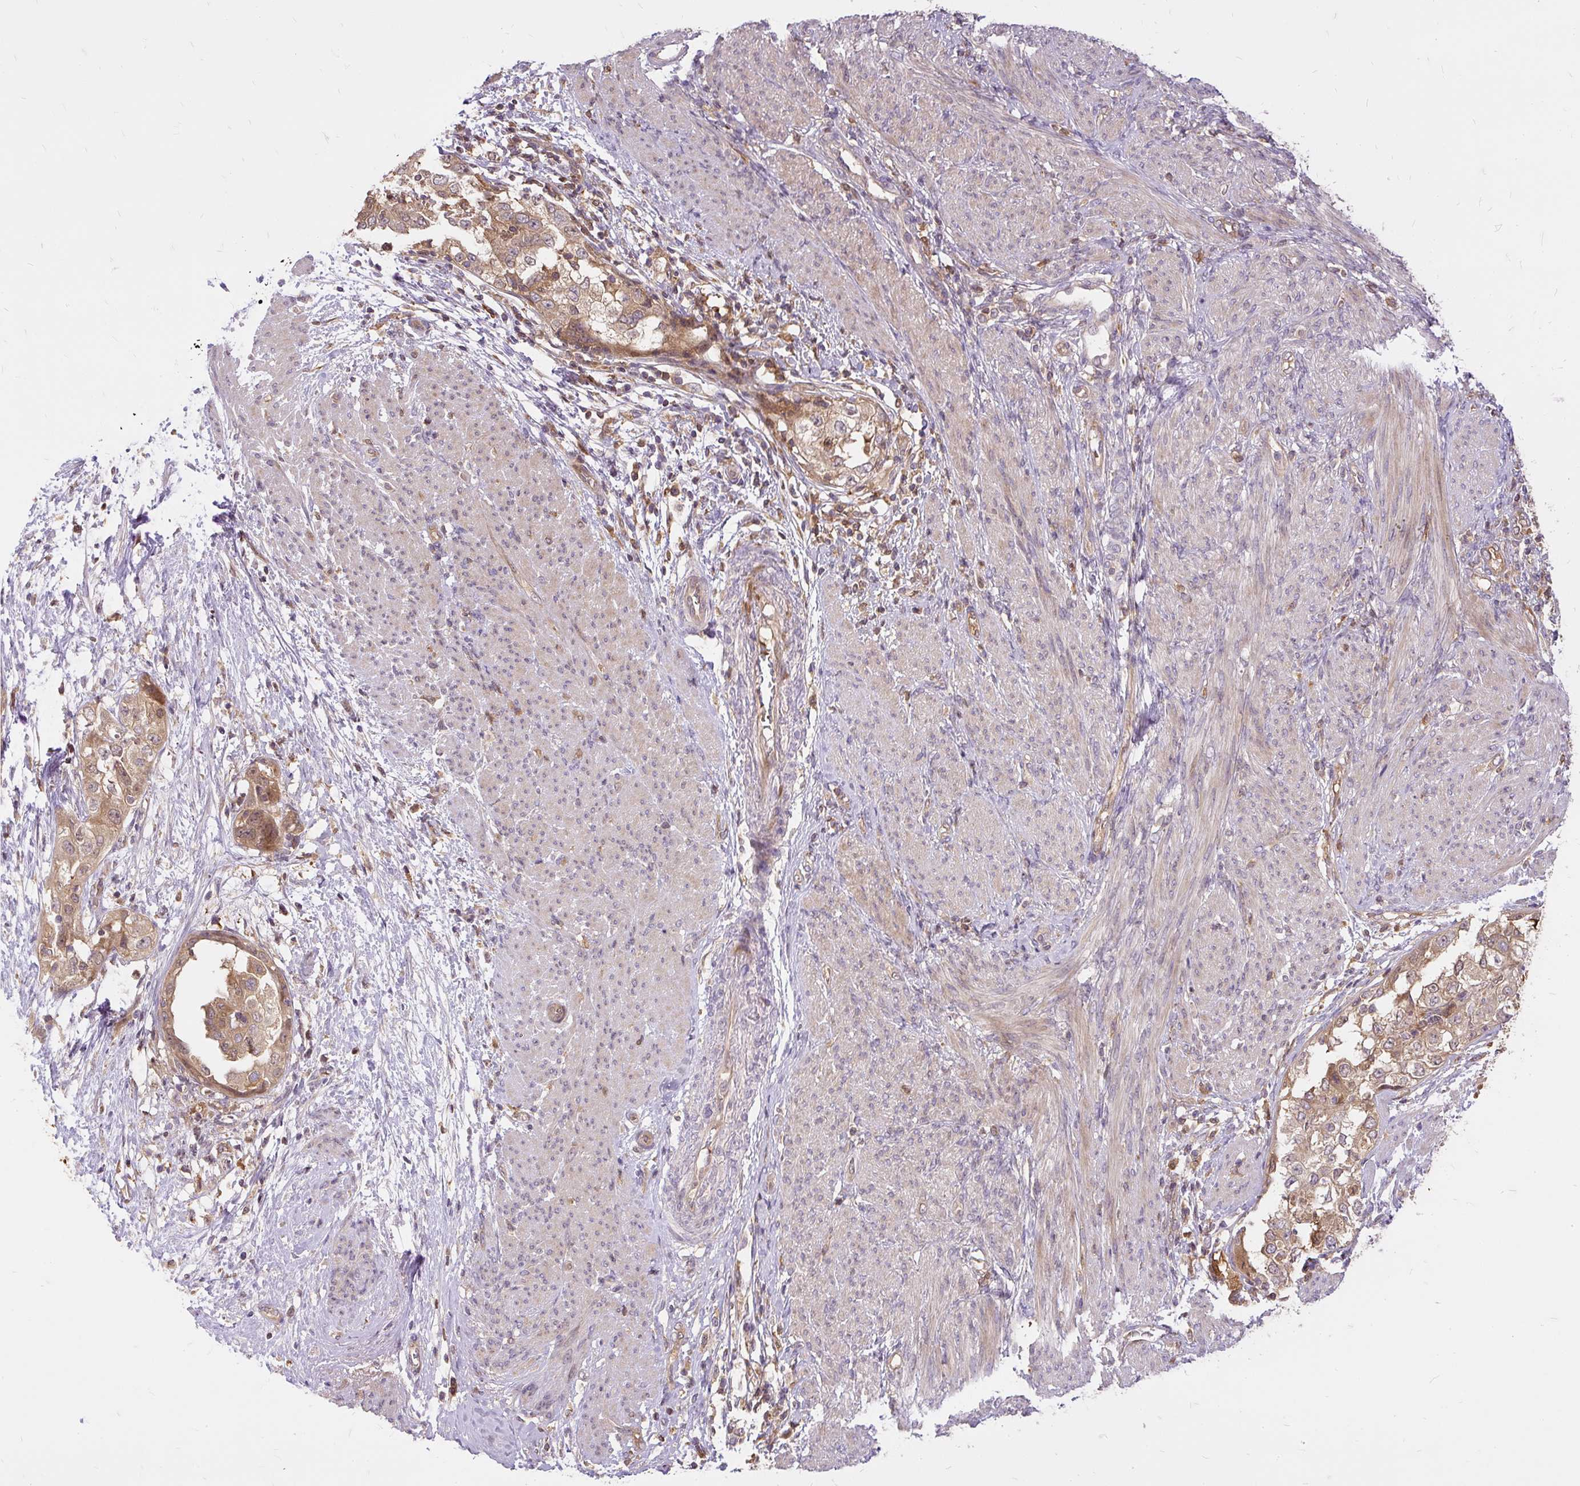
{"staining": {"intensity": "moderate", "quantity": ">75%", "location": "cytoplasmic/membranous"}, "tissue": "endometrial cancer", "cell_type": "Tumor cells", "image_type": "cancer", "snomed": [{"axis": "morphology", "description": "Adenocarcinoma, NOS"}, {"axis": "topography", "description": "Endometrium"}], "caption": "Endometrial adenocarcinoma stained for a protein (brown) demonstrates moderate cytoplasmic/membranous positive expression in approximately >75% of tumor cells.", "gene": "AP5S1", "patient": {"sex": "female", "age": 85}}